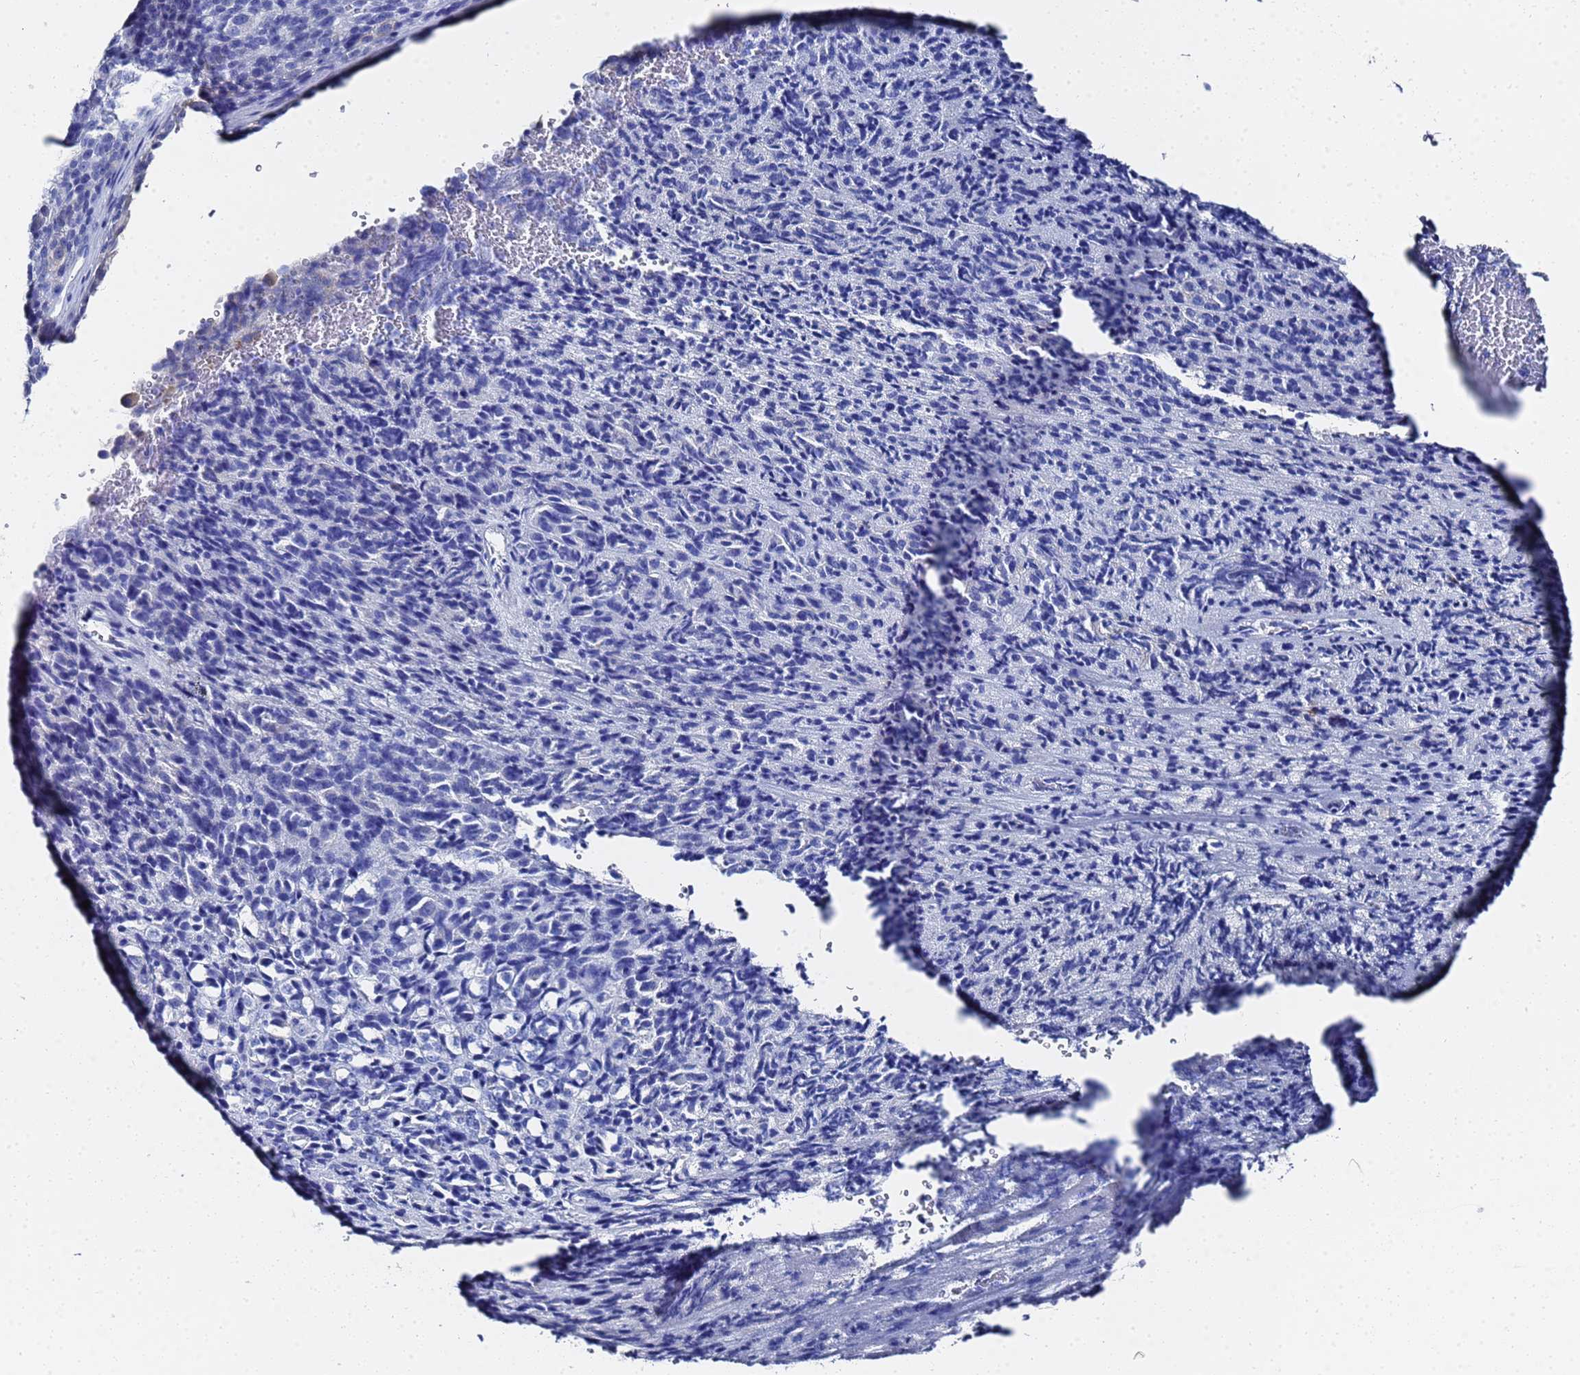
{"staining": {"intensity": "negative", "quantity": "none", "location": "none"}, "tissue": "melanoma", "cell_type": "Tumor cells", "image_type": "cancer", "snomed": [{"axis": "morphology", "description": "Malignant melanoma, Metastatic site"}, {"axis": "topography", "description": "Brain"}], "caption": "Tumor cells show no significant staining in malignant melanoma (metastatic site).", "gene": "GGT1", "patient": {"sex": "female", "age": 56}}